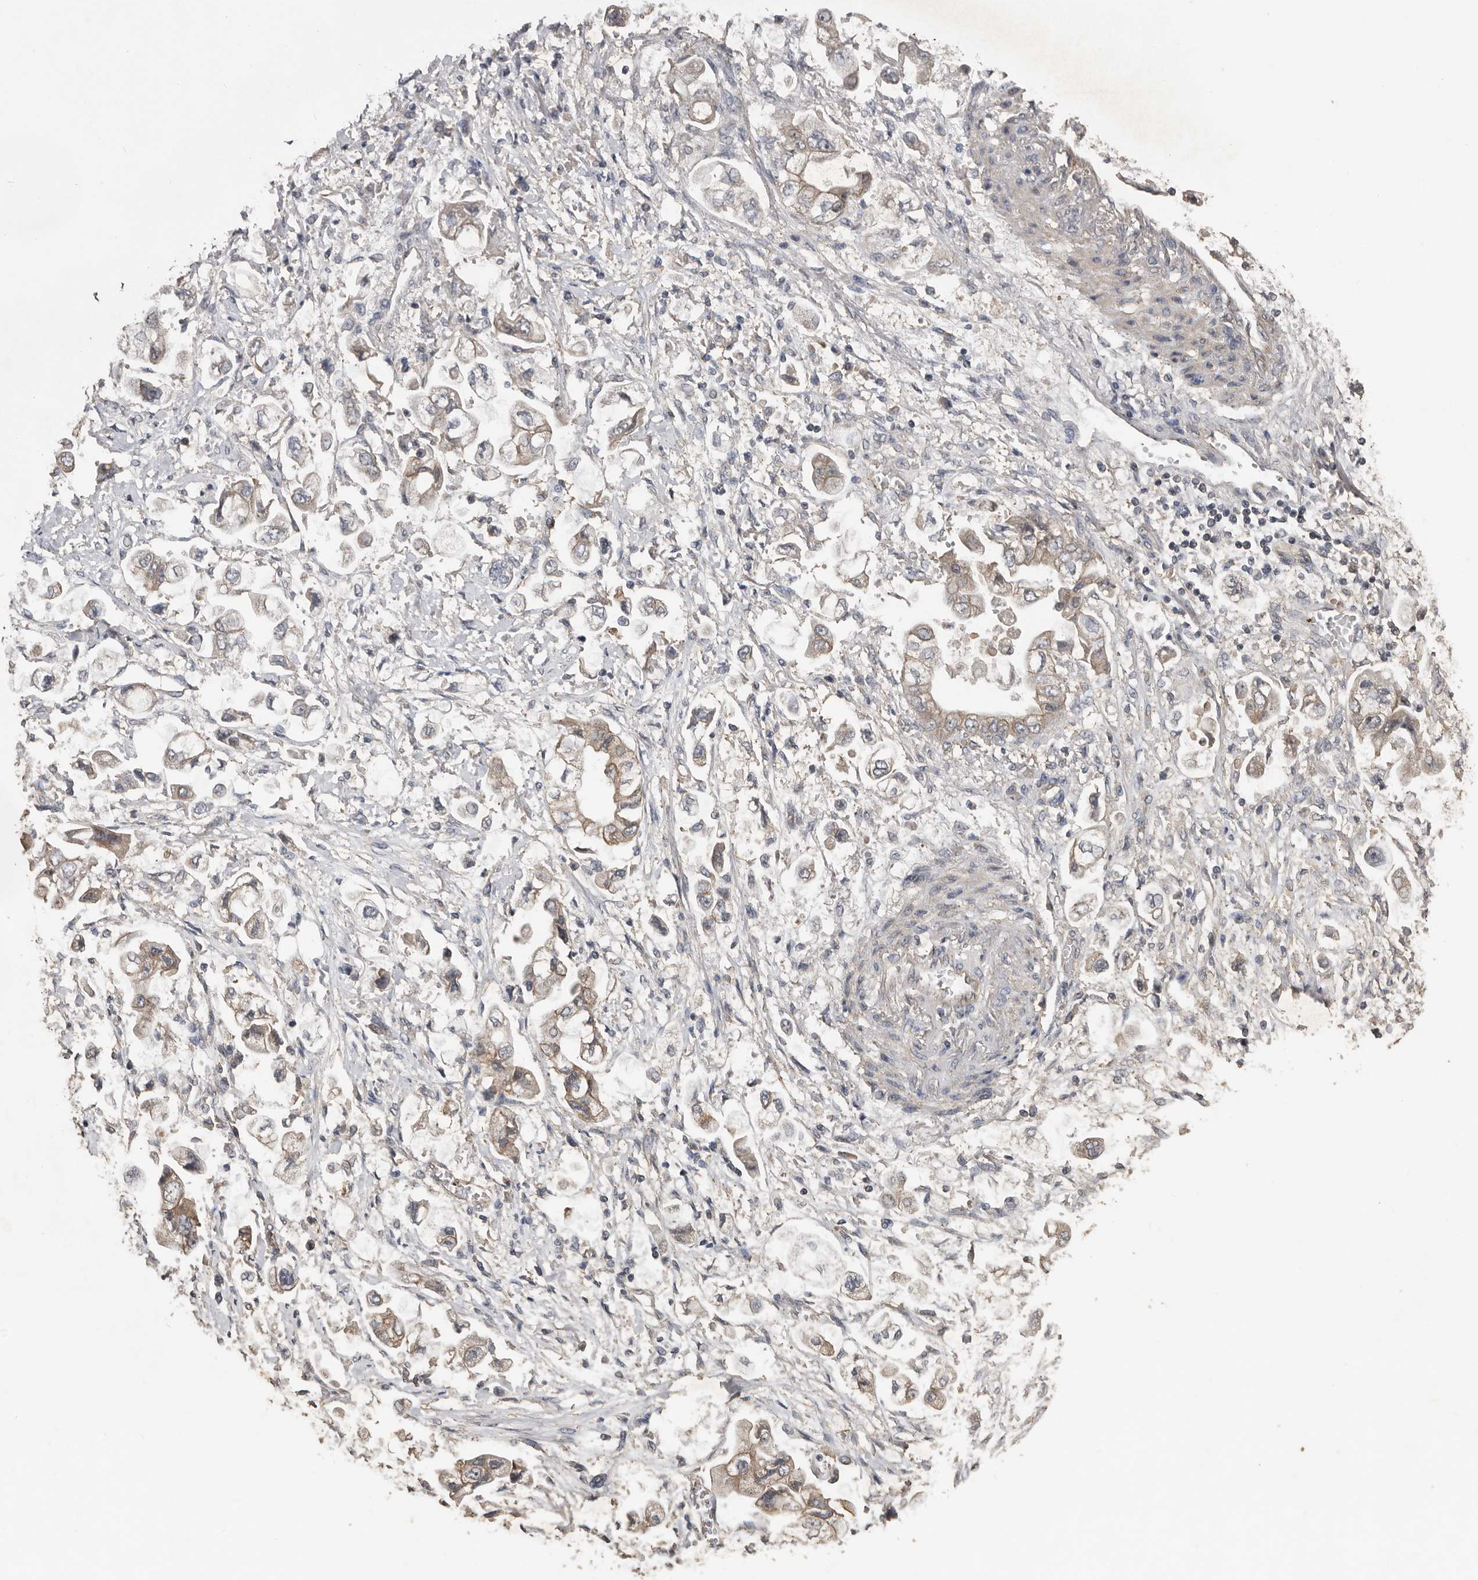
{"staining": {"intensity": "weak", "quantity": ">75%", "location": "cytoplasmic/membranous"}, "tissue": "stomach cancer", "cell_type": "Tumor cells", "image_type": "cancer", "snomed": [{"axis": "morphology", "description": "Adenocarcinoma, NOS"}, {"axis": "topography", "description": "Stomach"}], "caption": "Weak cytoplasmic/membranous protein staining is appreciated in about >75% of tumor cells in adenocarcinoma (stomach).", "gene": "HYAL4", "patient": {"sex": "male", "age": 62}}